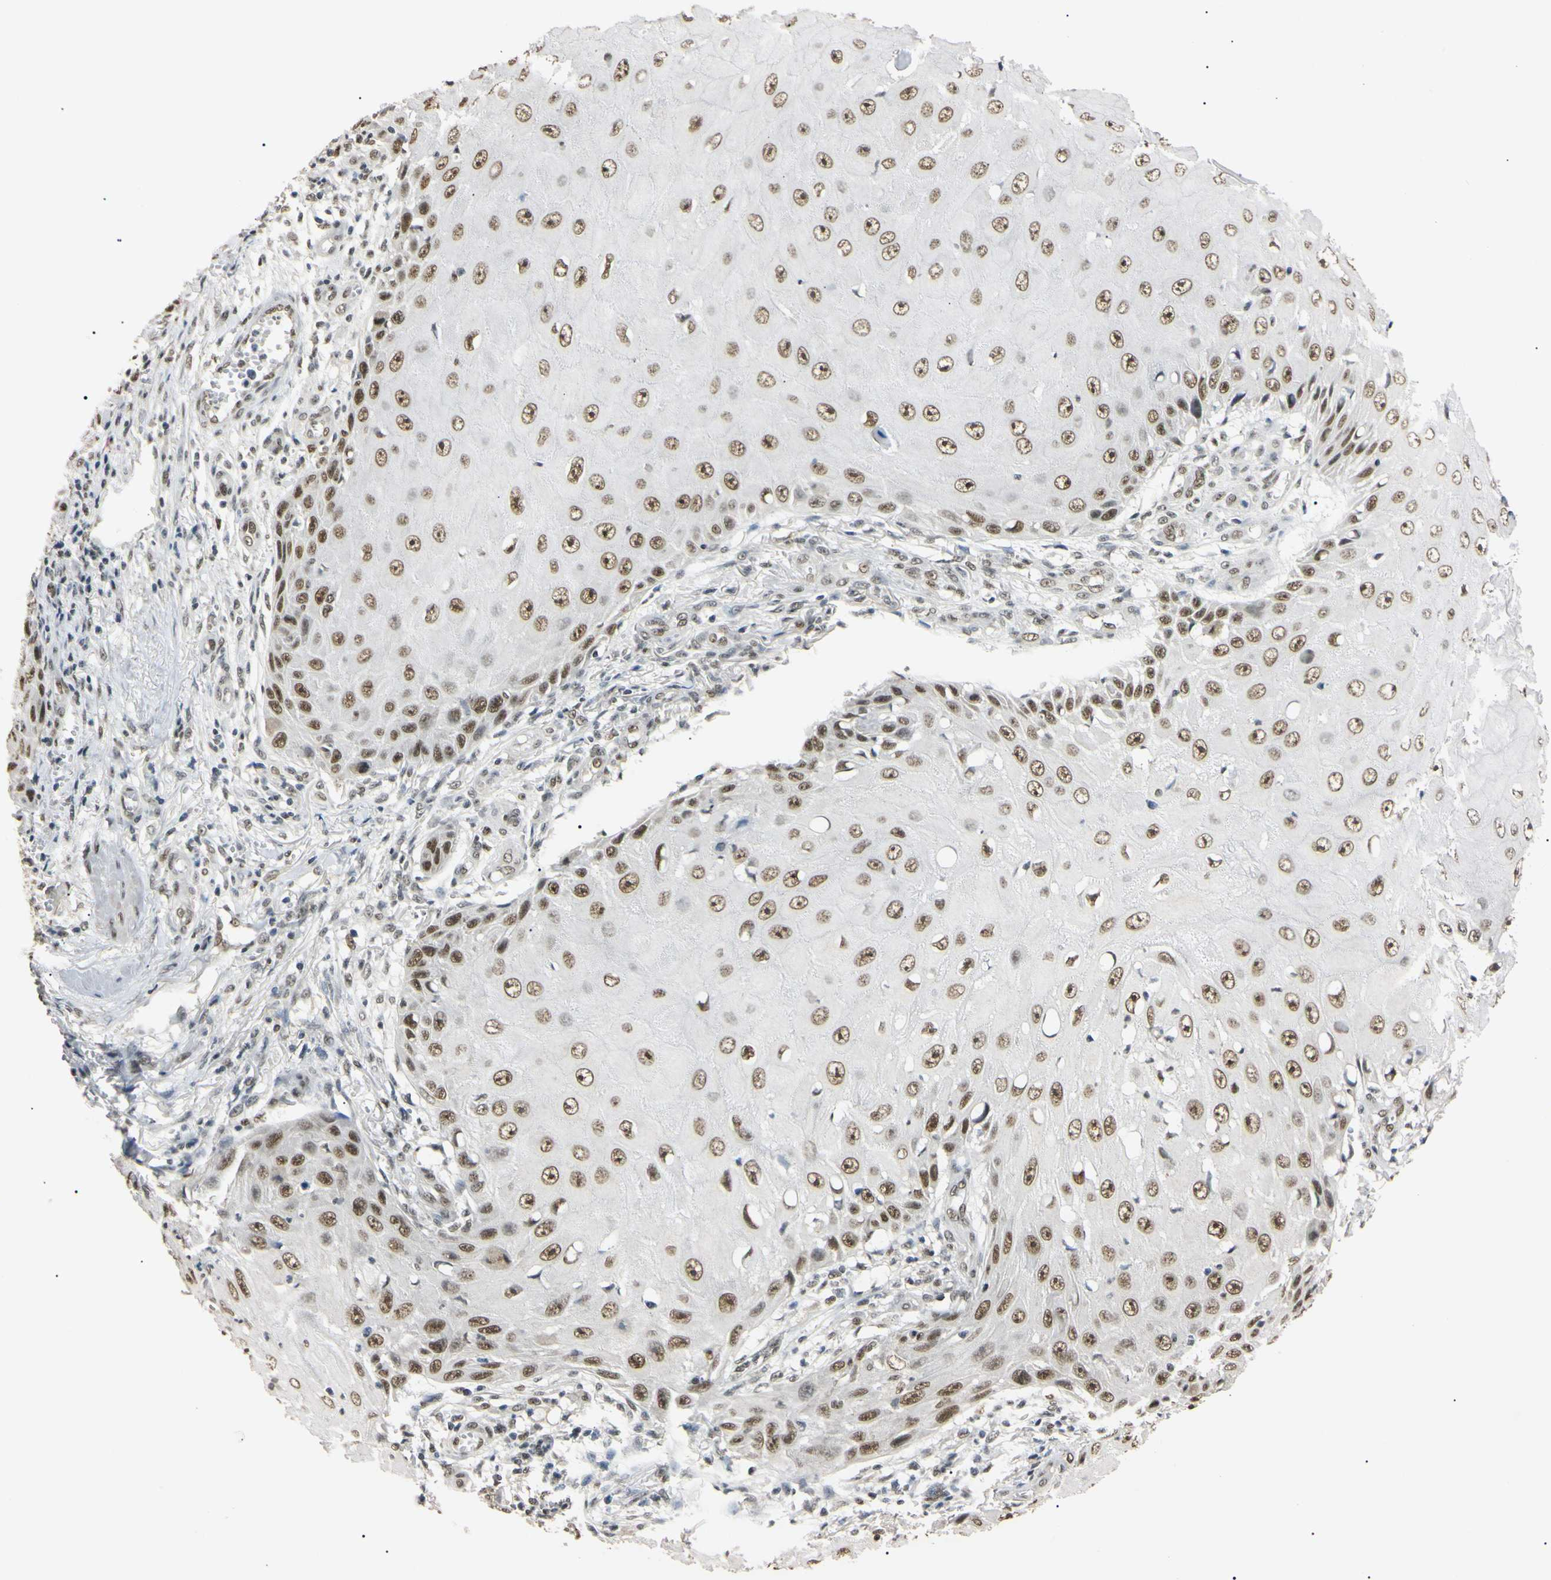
{"staining": {"intensity": "moderate", "quantity": ">75%", "location": "nuclear"}, "tissue": "skin cancer", "cell_type": "Tumor cells", "image_type": "cancer", "snomed": [{"axis": "morphology", "description": "Squamous cell carcinoma, NOS"}, {"axis": "topography", "description": "Skin"}], "caption": "Protein staining by IHC shows moderate nuclear positivity in approximately >75% of tumor cells in skin cancer (squamous cell carcinoma).", "gene": "SMARCA5", "patient": {"sex": "female", "age": 73}}